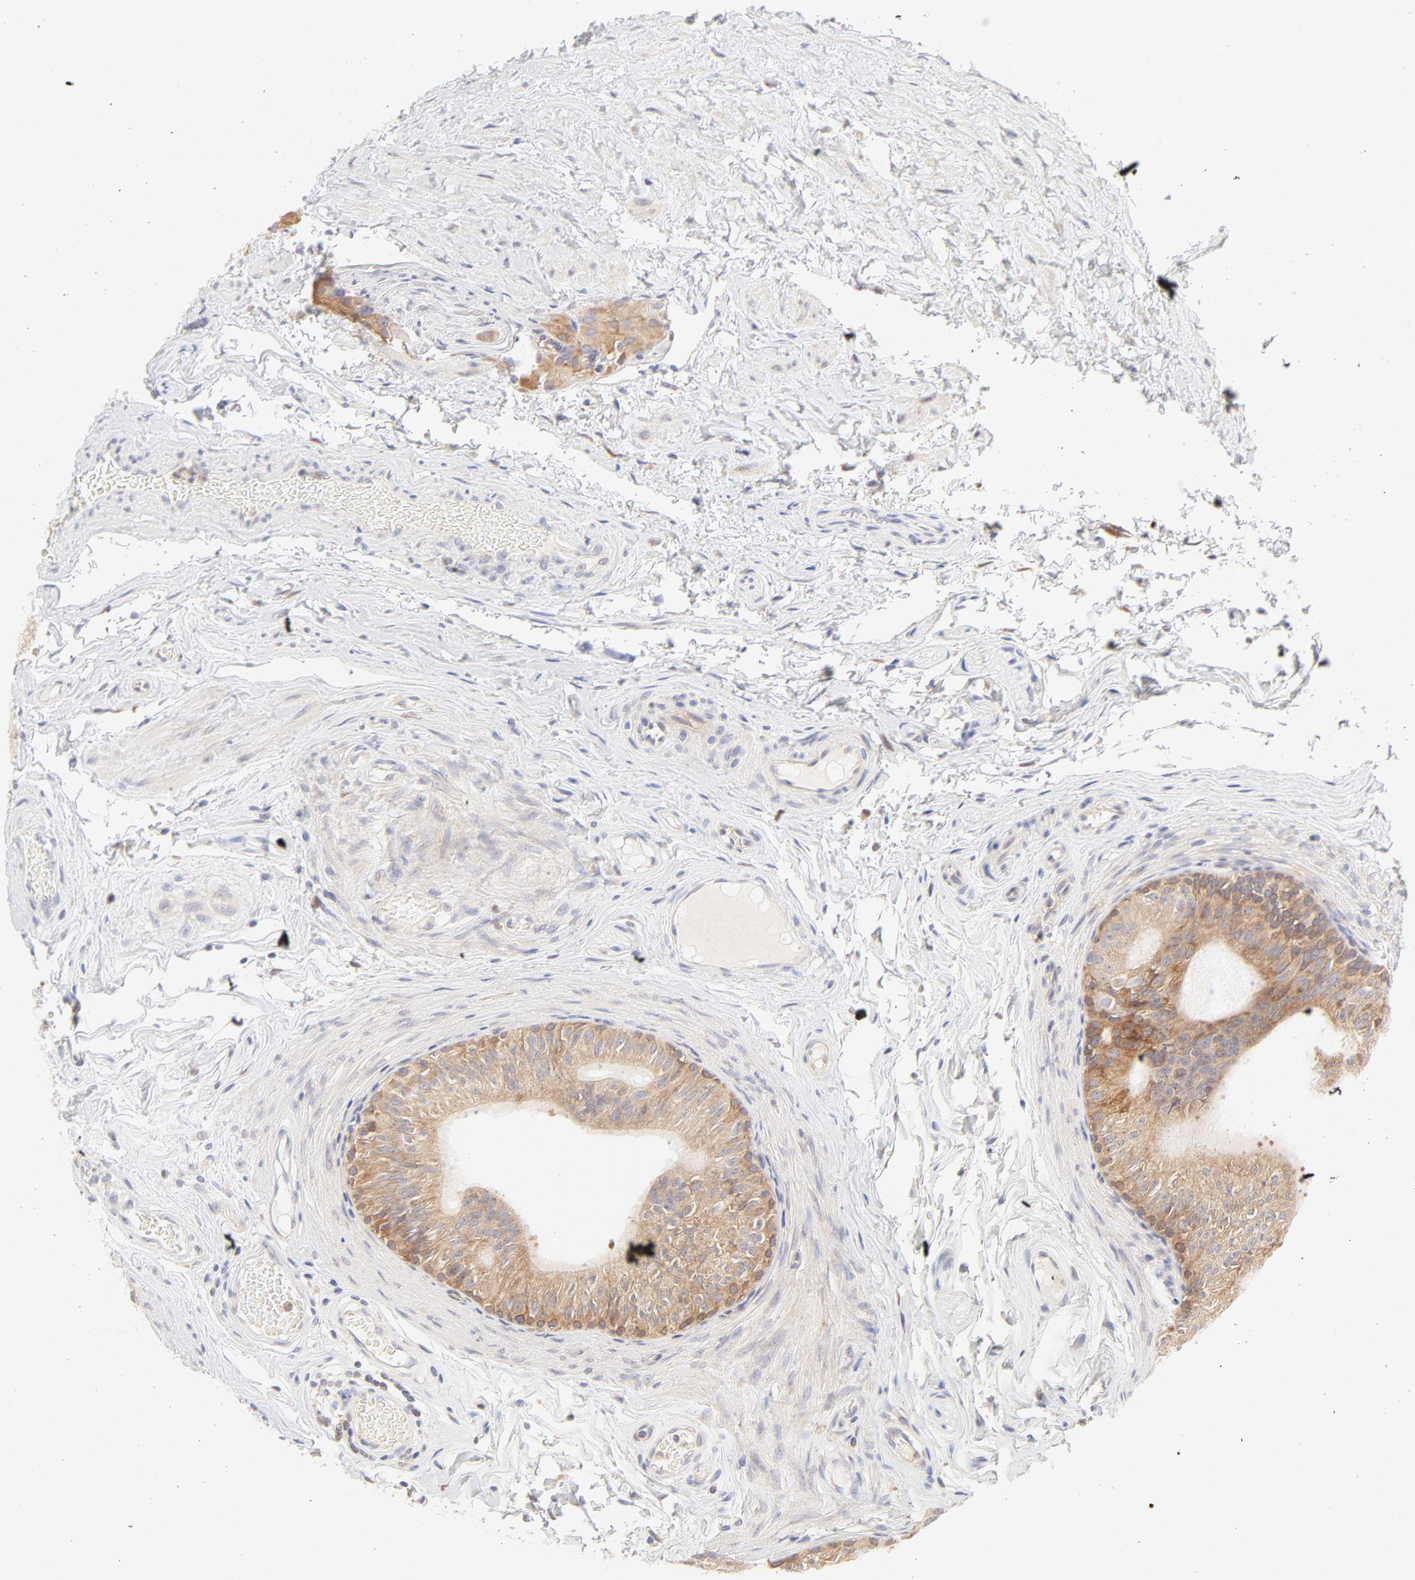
{"staining": {"intensity": "moderate", "quantity": ">75%", "location": "cytoplasmic/membranous"}, "tissue": "epididymis", "cell_type": "Glandular cells", "image_type": "normal", "snomed": [{"axis": "morphology", "description": "Normal tissue, NOS"}, {"axis": "topography", "description": "Testis"}, {"axis": "topography", "description": "Epididymis"}], "caption": "Immunohistochemical staining of benign human epididymis demonstrates >75% levels of moderate cytoplasmic/membranous protein positivity in about >75% of glandular cells. Using DAB (brown) and hematoxylin (blue) stains, captured at high magnification using brightfield microscopy.", "gene": "RPS6KA1", "patient": {"sex": "male", "age": 36}}